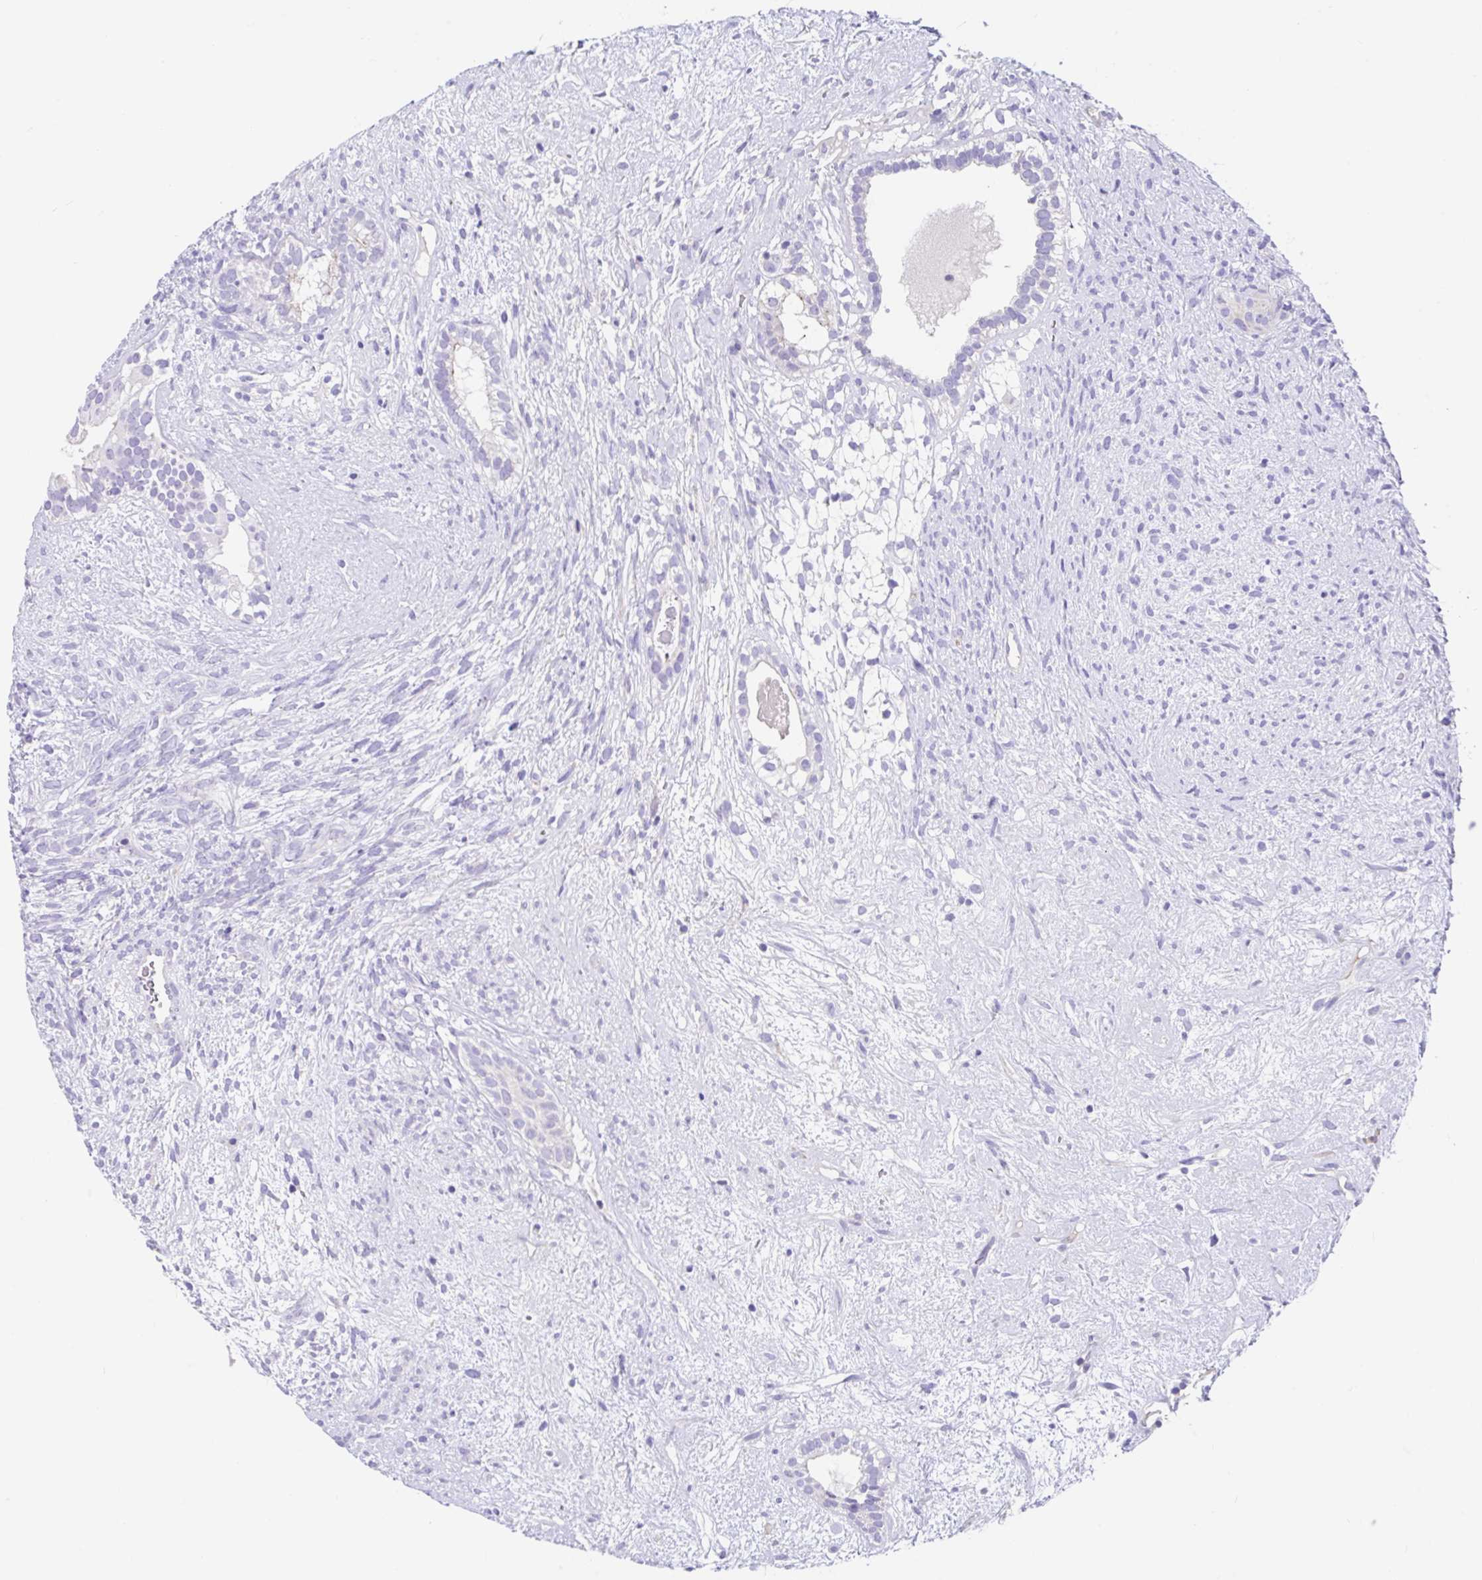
{"staining": {"intensity": "negative", "quantity": "none", "location": "none"}, "tissue": "testis cancer", "cell_type": "Tumor cells", "image_type": "cancer", "snomed": [{"axis": "morphology", "description": "Seminoma, NOS"}, {"axis": "morphology", "description": "Carcinoma, Embryonal, NOS"}, {"axis": "topography", "description": "Testis"}], "caption": "DAB immunohistochemical staining of testis cancer exhibits no significant positivity in tumor cells.", "gene": "CCSAP", "patient": {"sex": "male", "age": 41}}